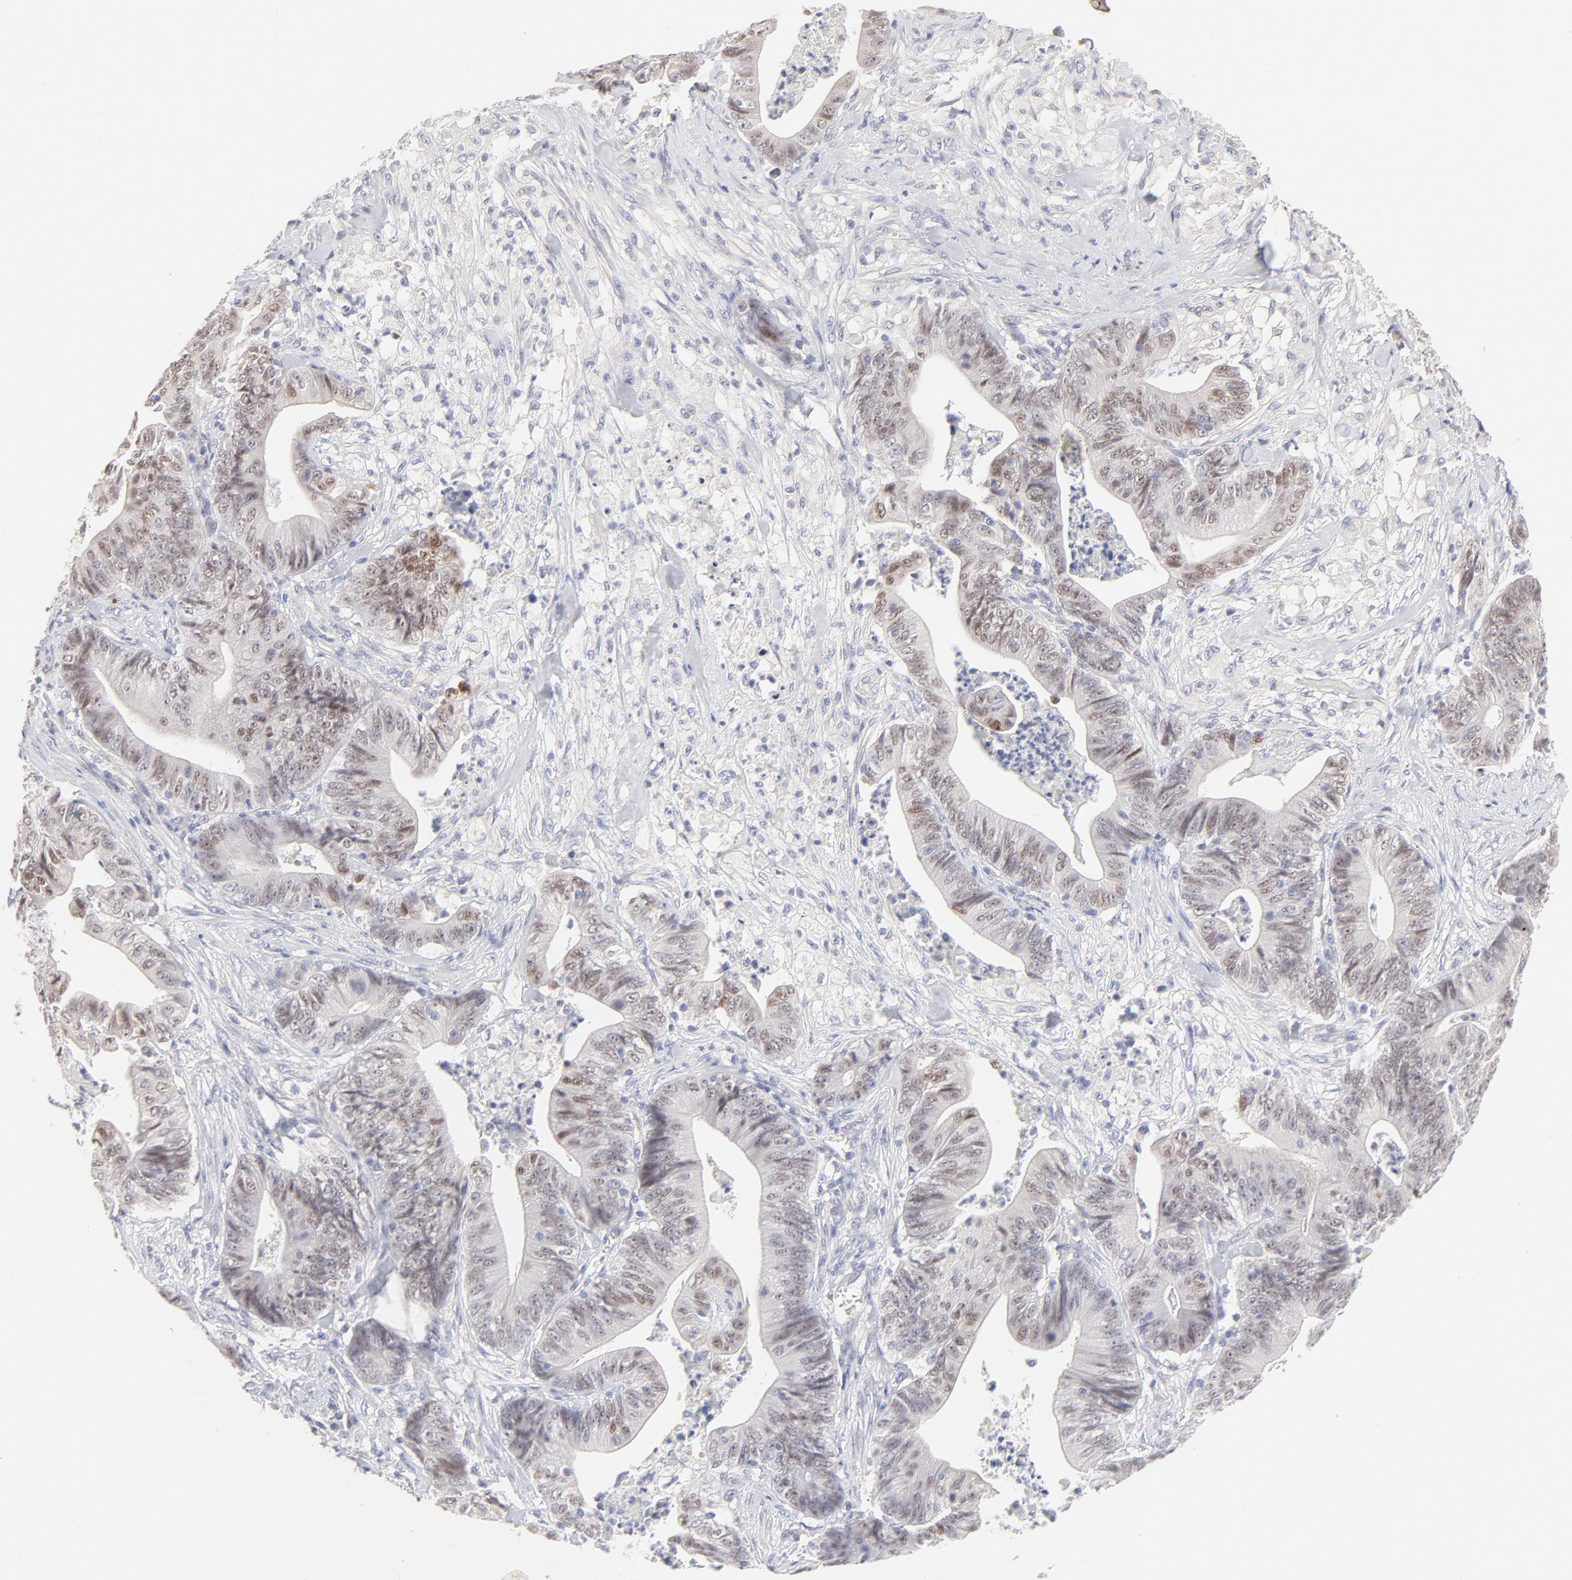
{"staining": {"intensity": "weak", "quantity": ">75%", "location": "nuclear"}, "tissue": "stomach cancer", "cell_type": "Tumor cells", "image_type": "cancer", "snomed": [{"axis": "morphology", "description": "Adenocarcinoma, NOS"}, {"axis": "topography", "description": "Stomach, lower"}], "caption": "A high-resolution image shows immunohistochemistry staining of stomach cancer (adenocarcinoma), which exhibits weak nuclear positivity in approximately >75% of tumor cells.", "gene": "ELF3", "patient": {"sex": "female", "age": 86}}